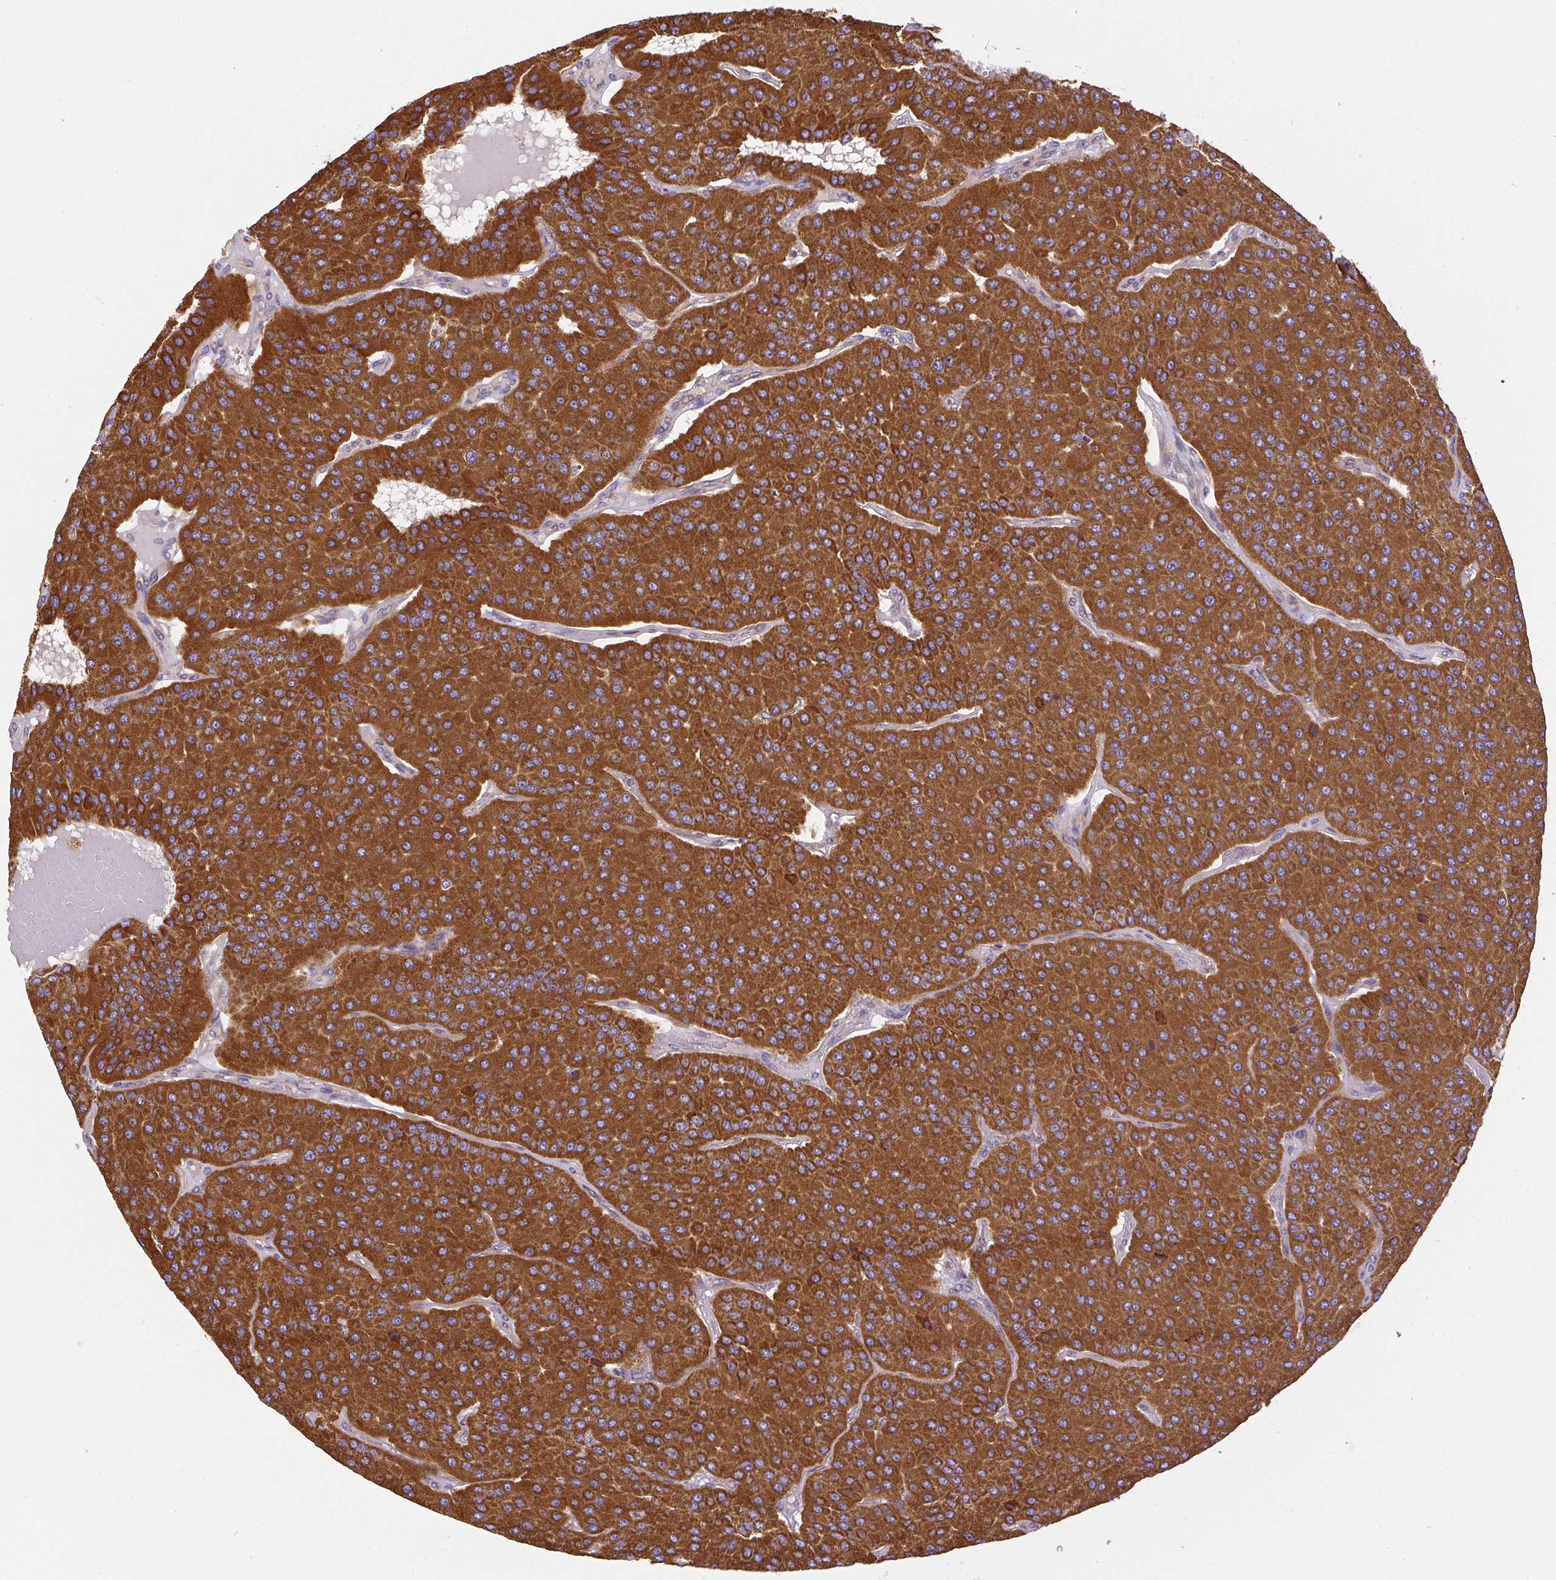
{"staining": {"intensity": "strong", "quantity": ">75%", "location": "cytoplasmic/membranous"}, "tissue": "parathyroid gland", "cell_type": "Glandular cells", "image_type": "normal", "snomed": [{"axis": "morphology", "description": "Normal tissue, NOS"}, {"axis": "morphology", "description": "Adenoma, NOS"}, {"axis": "topography", "description": "Parathyroid gland"}], "caption": "Immunohistochemical staining of benign parathyroid gland reveals strong cytoplasmic/membranous protein staining in approximately >75% of glandular cells. Nuclei are stained in blue.", "gene": "NDUFAF2", "patient": {"sex": "female", "age": 86}}